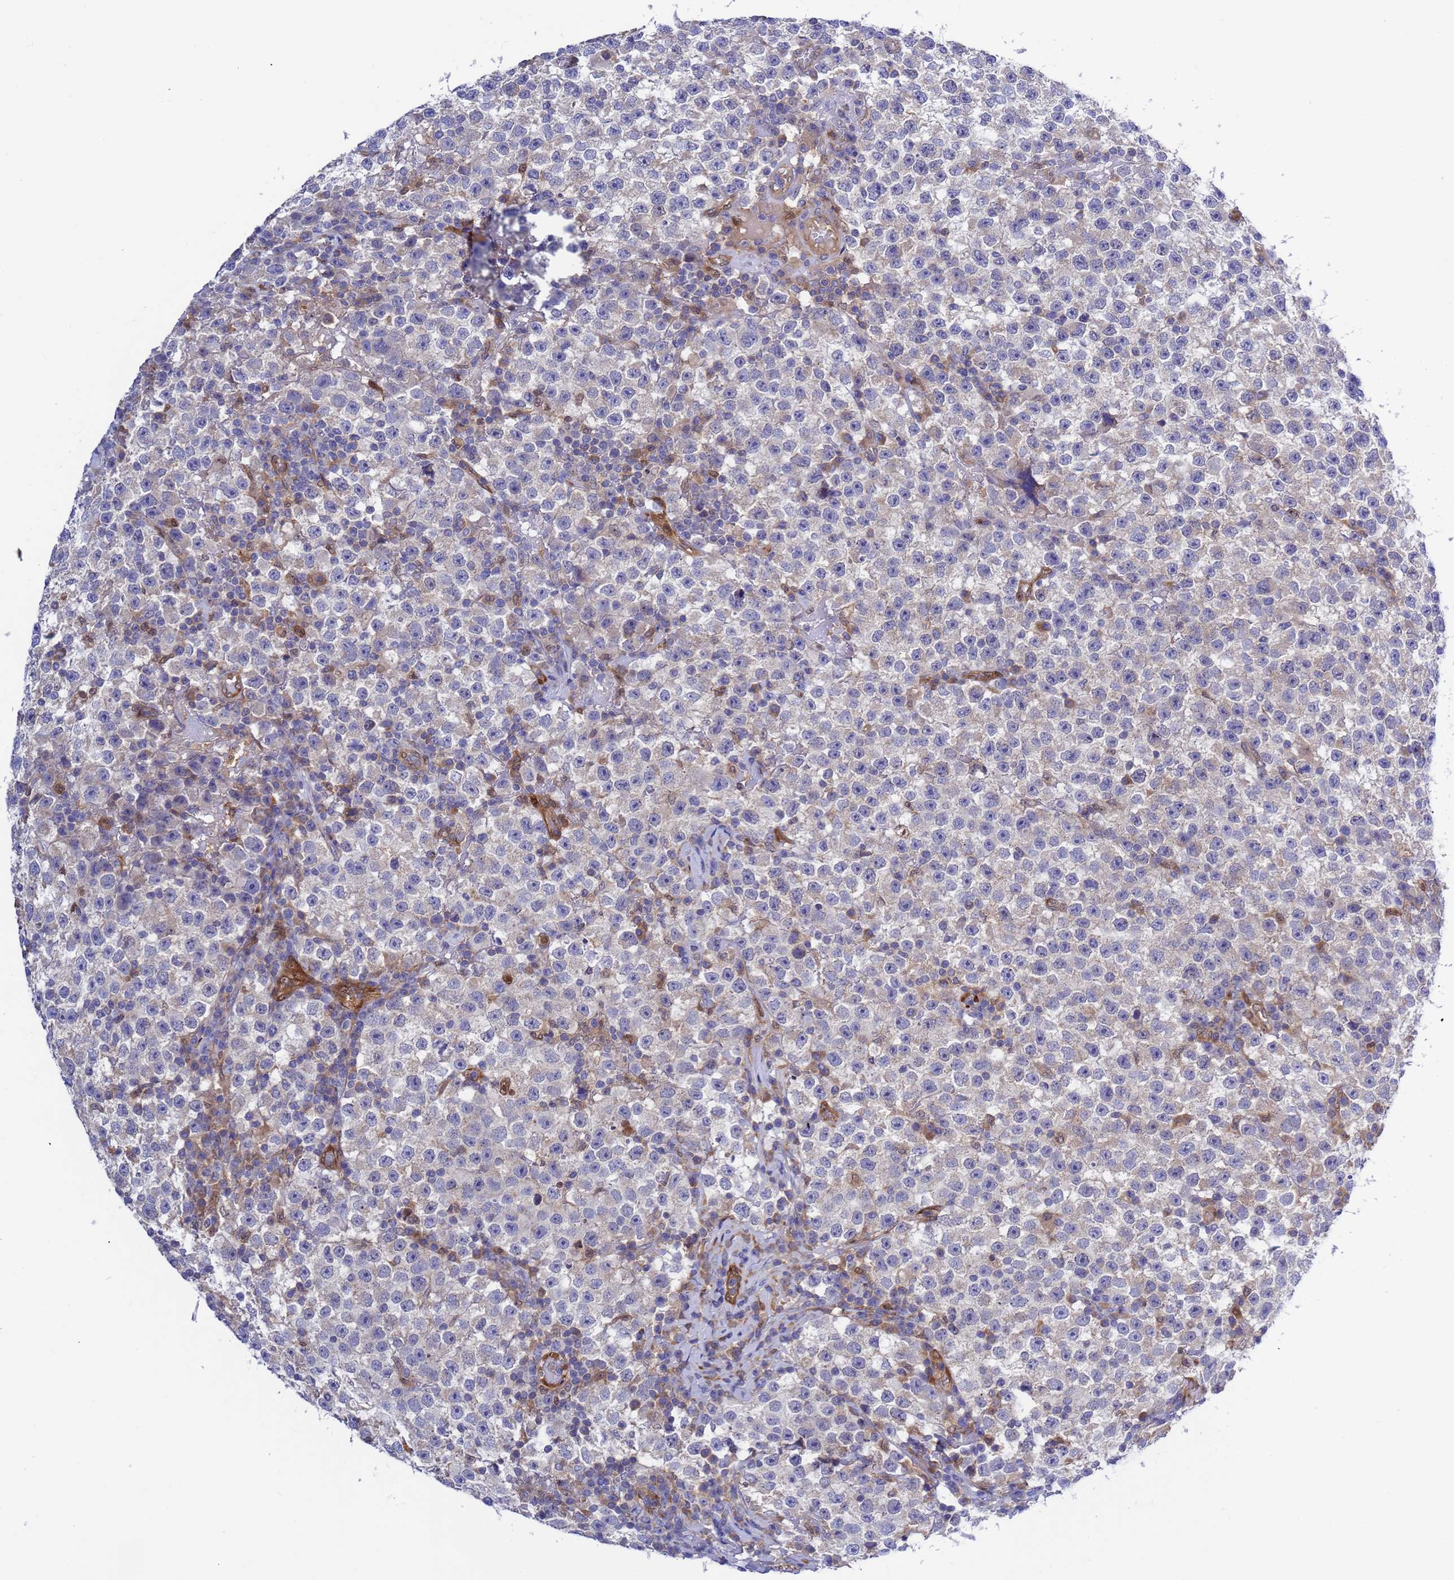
{"staining": {"intensity": "negative", "quantity": "none", "location": "none"}, "tissue": "testis cancer", "cell_type": "Tumor cells", "image_type": "cancer", "snomed": [{"axis": "morphology", "description": "Seminoma, NOS"}, {"axis": "topography", "description": "Testis"}], "caption": "There is no significant staining in tumor cells of testis cancer (seminoma).", "gene": "FOXRED1", "patient": {"sex": "male", "age": 22}}